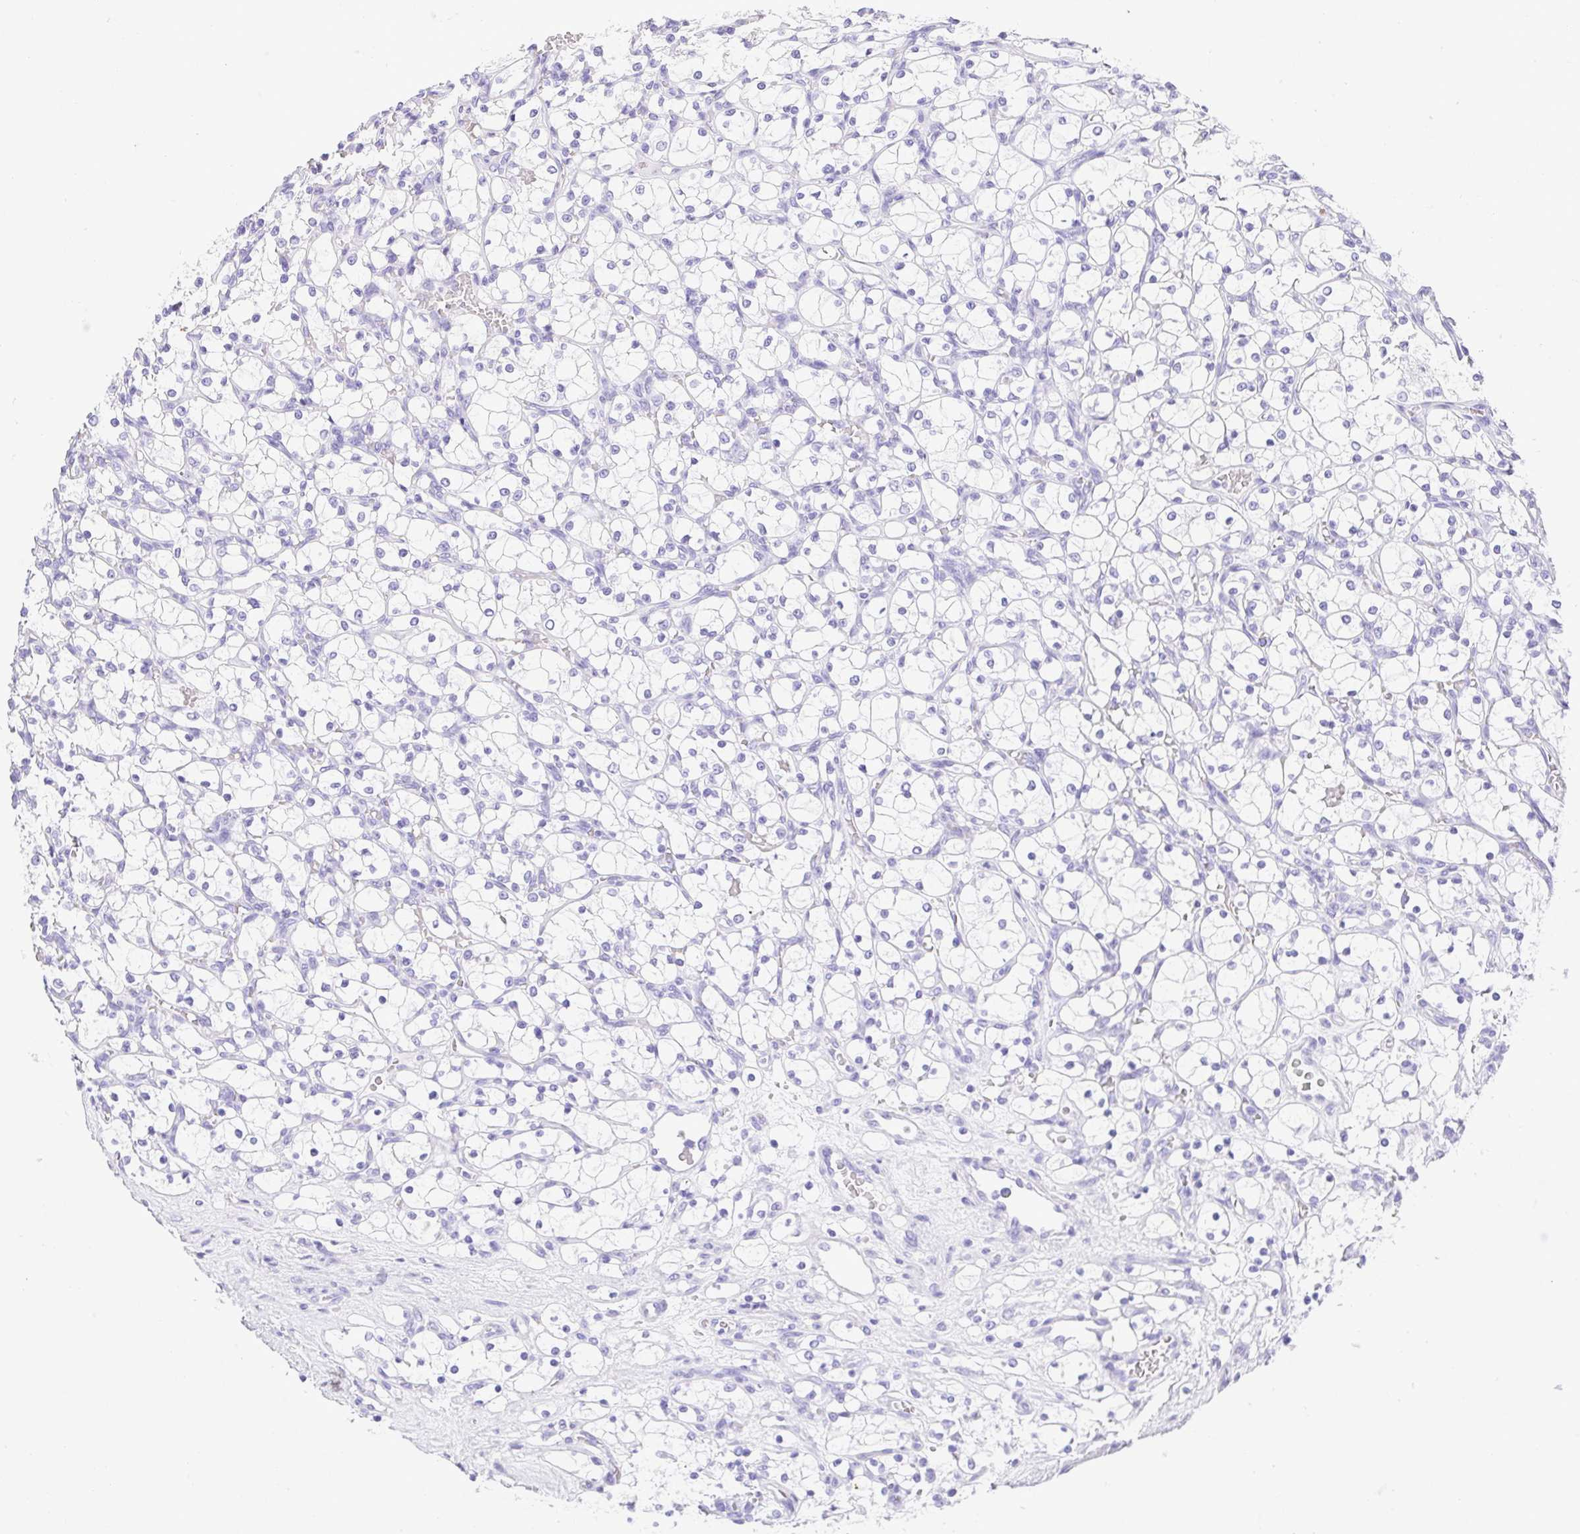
{"staining": {"intensity": "negative", "quantity": "none", "location": "none"}, "tissue": "renal cancer", "cell_type": "Tumor cells", "image_type": "cancer", "snomed": [{"axis": "morphology", "description": "Adenocarcinoma, NOS"}, {"axis": "topography", "description": "Kidney"}], "caption": "The IHC histopathology image has no significant positivity in tumor cells of adenocarcinoma (renal) tissue.", "gene": "CDSN", "patient": {"sex": "female", "age": 69}}